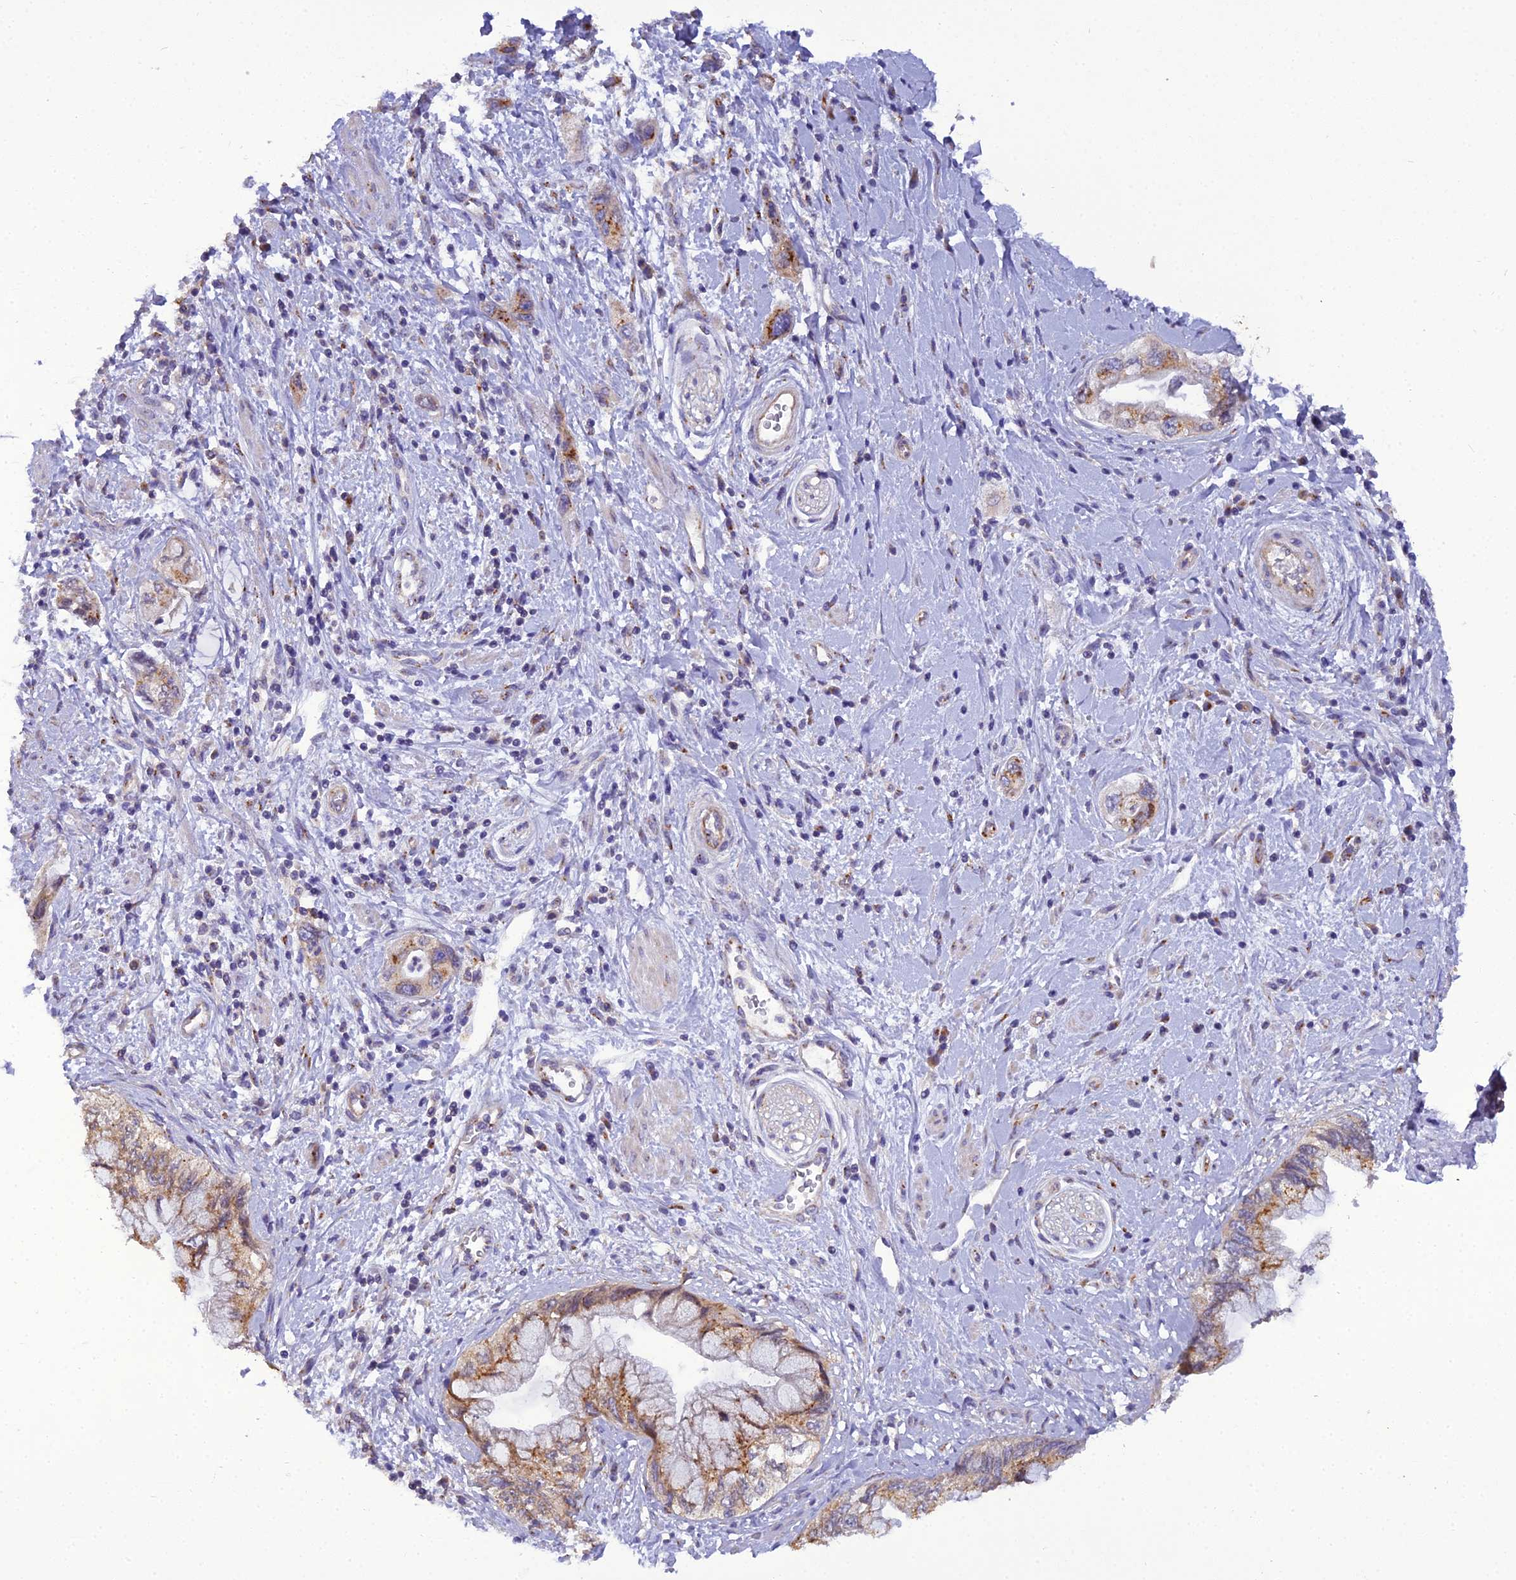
{"staining": {"intensity": "moderate", "quantity": ">75%", "location": "cytoplasmic/membranous"}, "tissue": "pancreatic cancer", "cell_type": "Tumor cells", "image_type": "cancer", "snomed": [{"axis": "morphology", "description": "Adenocarcinoma, NOS"}, {"axis": "topography", "description": "Pancreas"}], "caption": "Moderate cytoplasmic/membranous positivity is seen in approximately >75% of tumor cells in pancreatic cancer (adenocarcinoma).", "gene": "GOLPH3", "patient": {"sex": "female", "age": 73}}